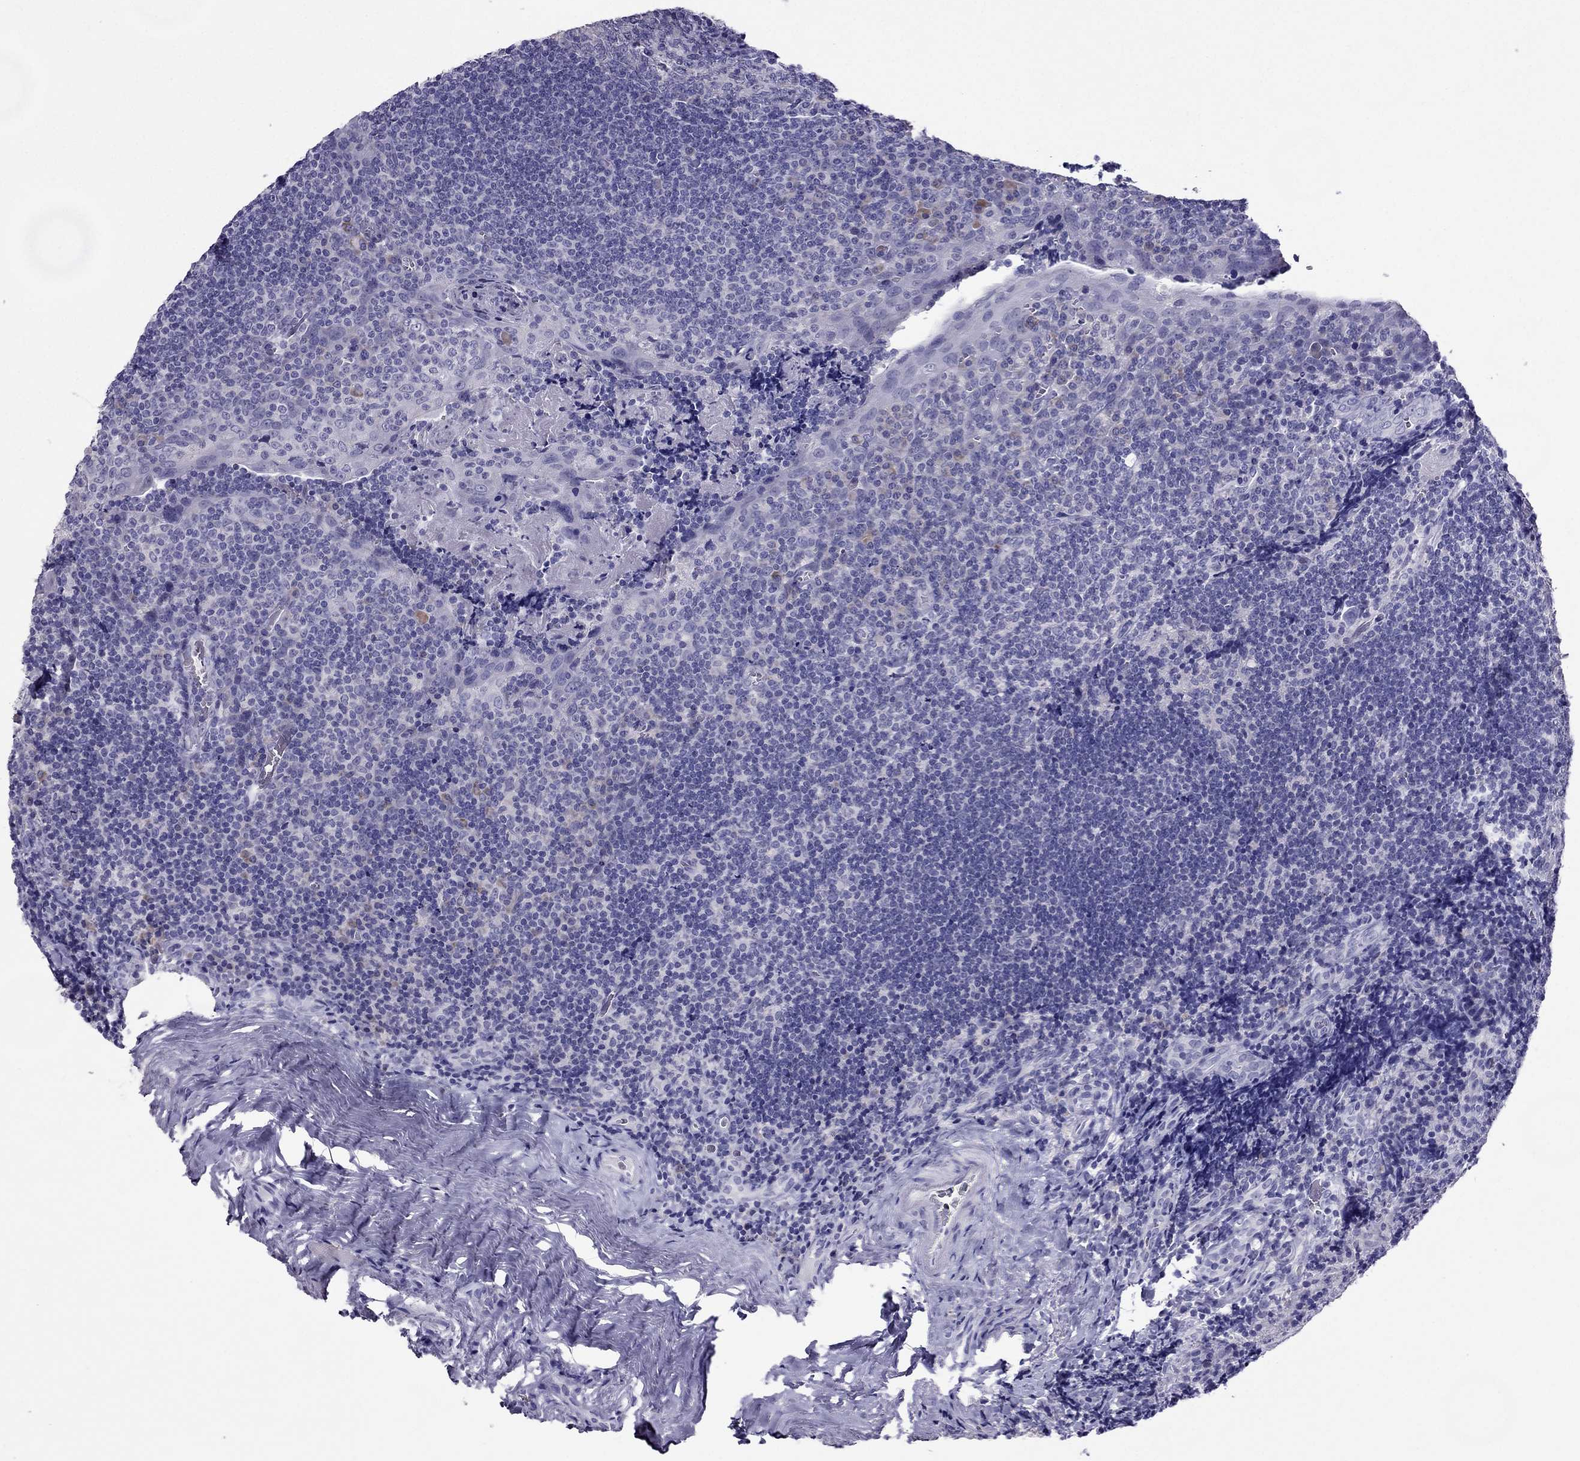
{"staining": {"intensity": "negative", "quantity": "none", "location": "none"}, "tissue": "tonsil", "cell_type": "Germinal center cells", "image_type": "normal", "snomed": [{"axis": "morphology", "description": "Normal tissue, NOS"}, {"axis": "morphology", "description": "Inflammation, NOS"}, {"axis": "topography", "description": "Tonsil"}], "caption": "There is no significant positivity in germinal center cells of tonsil. The staining was performed using DAB (3,3'-diaminobenzidine) to visualize the protein expression in brown, while the nuclei were stained in blue with hematoxylin (Magnification: 20x).", "gene": "ZNF541", "patient": {"sex": "female", "age": 31}}